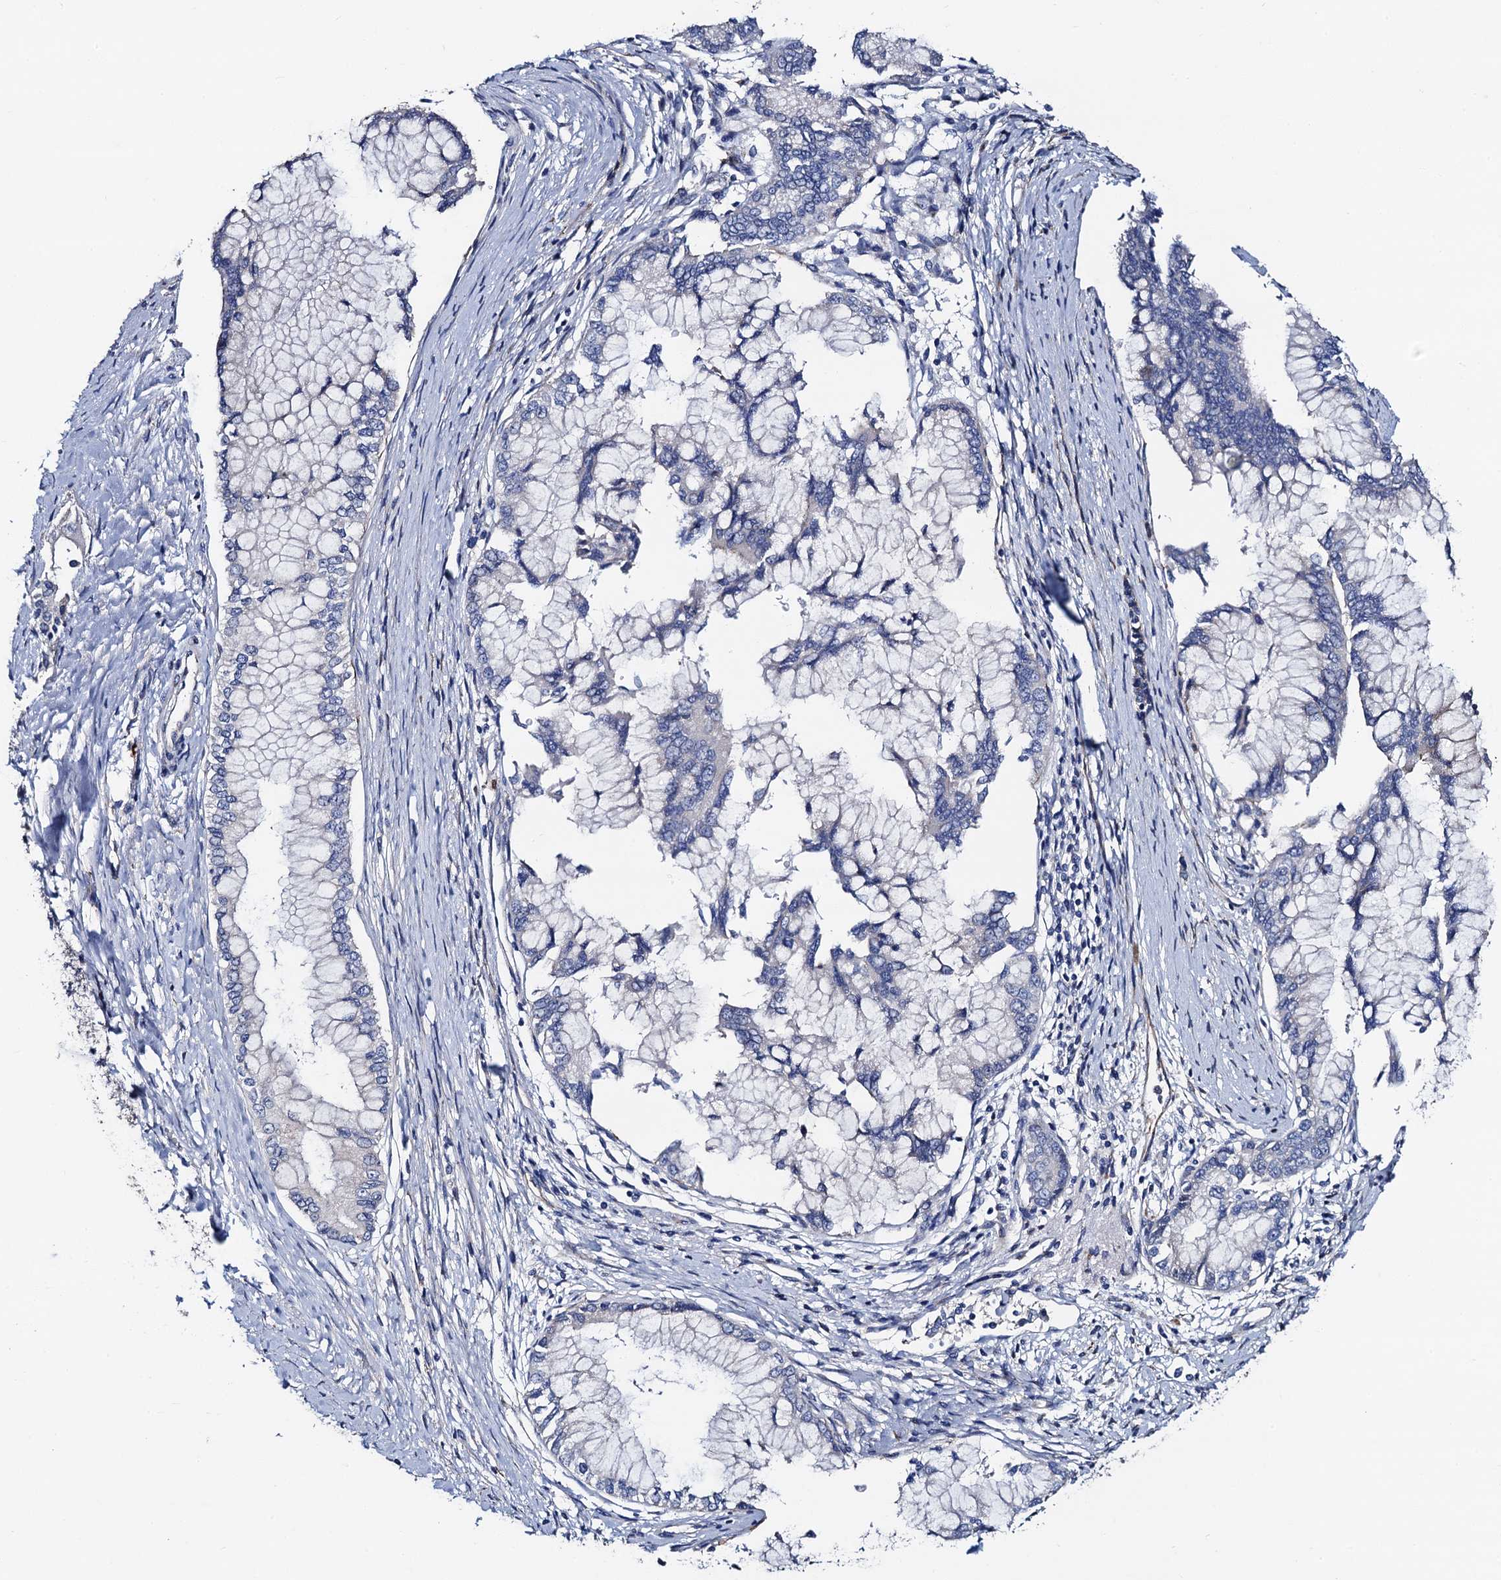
{"staining": {"intensity": "negative", "quantity": "none", "location": "none"}, "tissue": "pancreatic cancer", "cell_type": "Tumor cells", "image_type": "cancer", "snomed": [{"axis": "morphology", "description": "Adenocarcinoma, NOS"}, {"axis": "topography", "description": "Pancreas"}], "caption": "This is an immunohistochemistry (IHC) histopathology image of pancreatic adenocarcinoma. There is no staining in tumor cells.", "gene": "FREM3", "patient": {"sex": "male", "age": 46}}